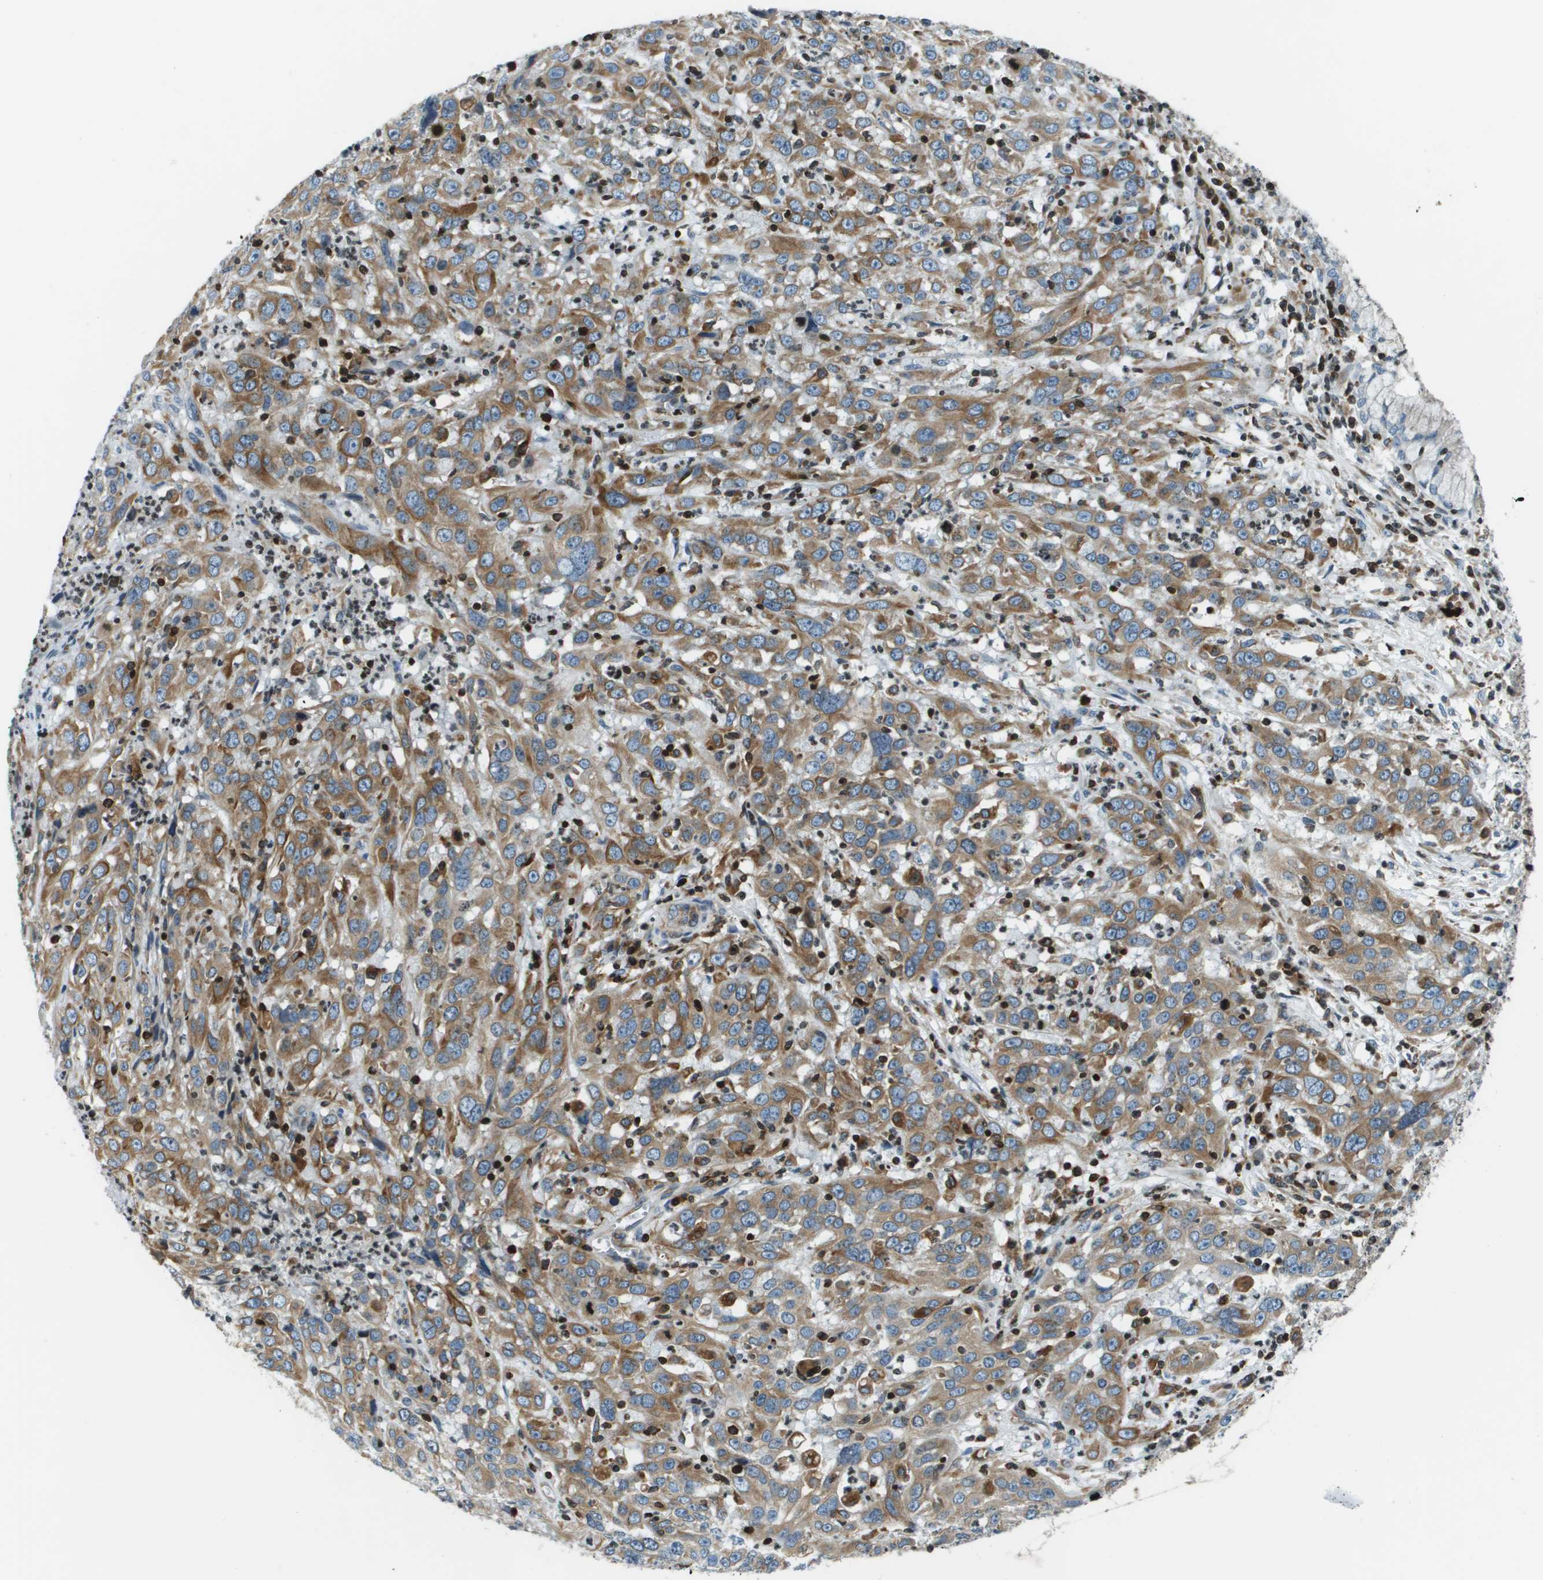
{"staining": {"intensity": "moderate", "quantity": ">75%", "location": "cytoplasmic/membranous"}, "tissue": "cervical cancer", "cell_type": "Tumor cells", "image_type": "cancer", "snomed": [{"axis": "morphology", "description": "Squamous cell carcinoma, NOS"}, {"axis": "topography", "description": "Cervix"}], "caption": "Immunohistochemistry image of human cervical cancer stained for a protein (brown), which demonstrates medium levels of moderate cytoplasmic/membranous positivity in about >75% of tumor cells.", "gene": "ESYT1", "patient": {"sex": "female", "age": 32}}